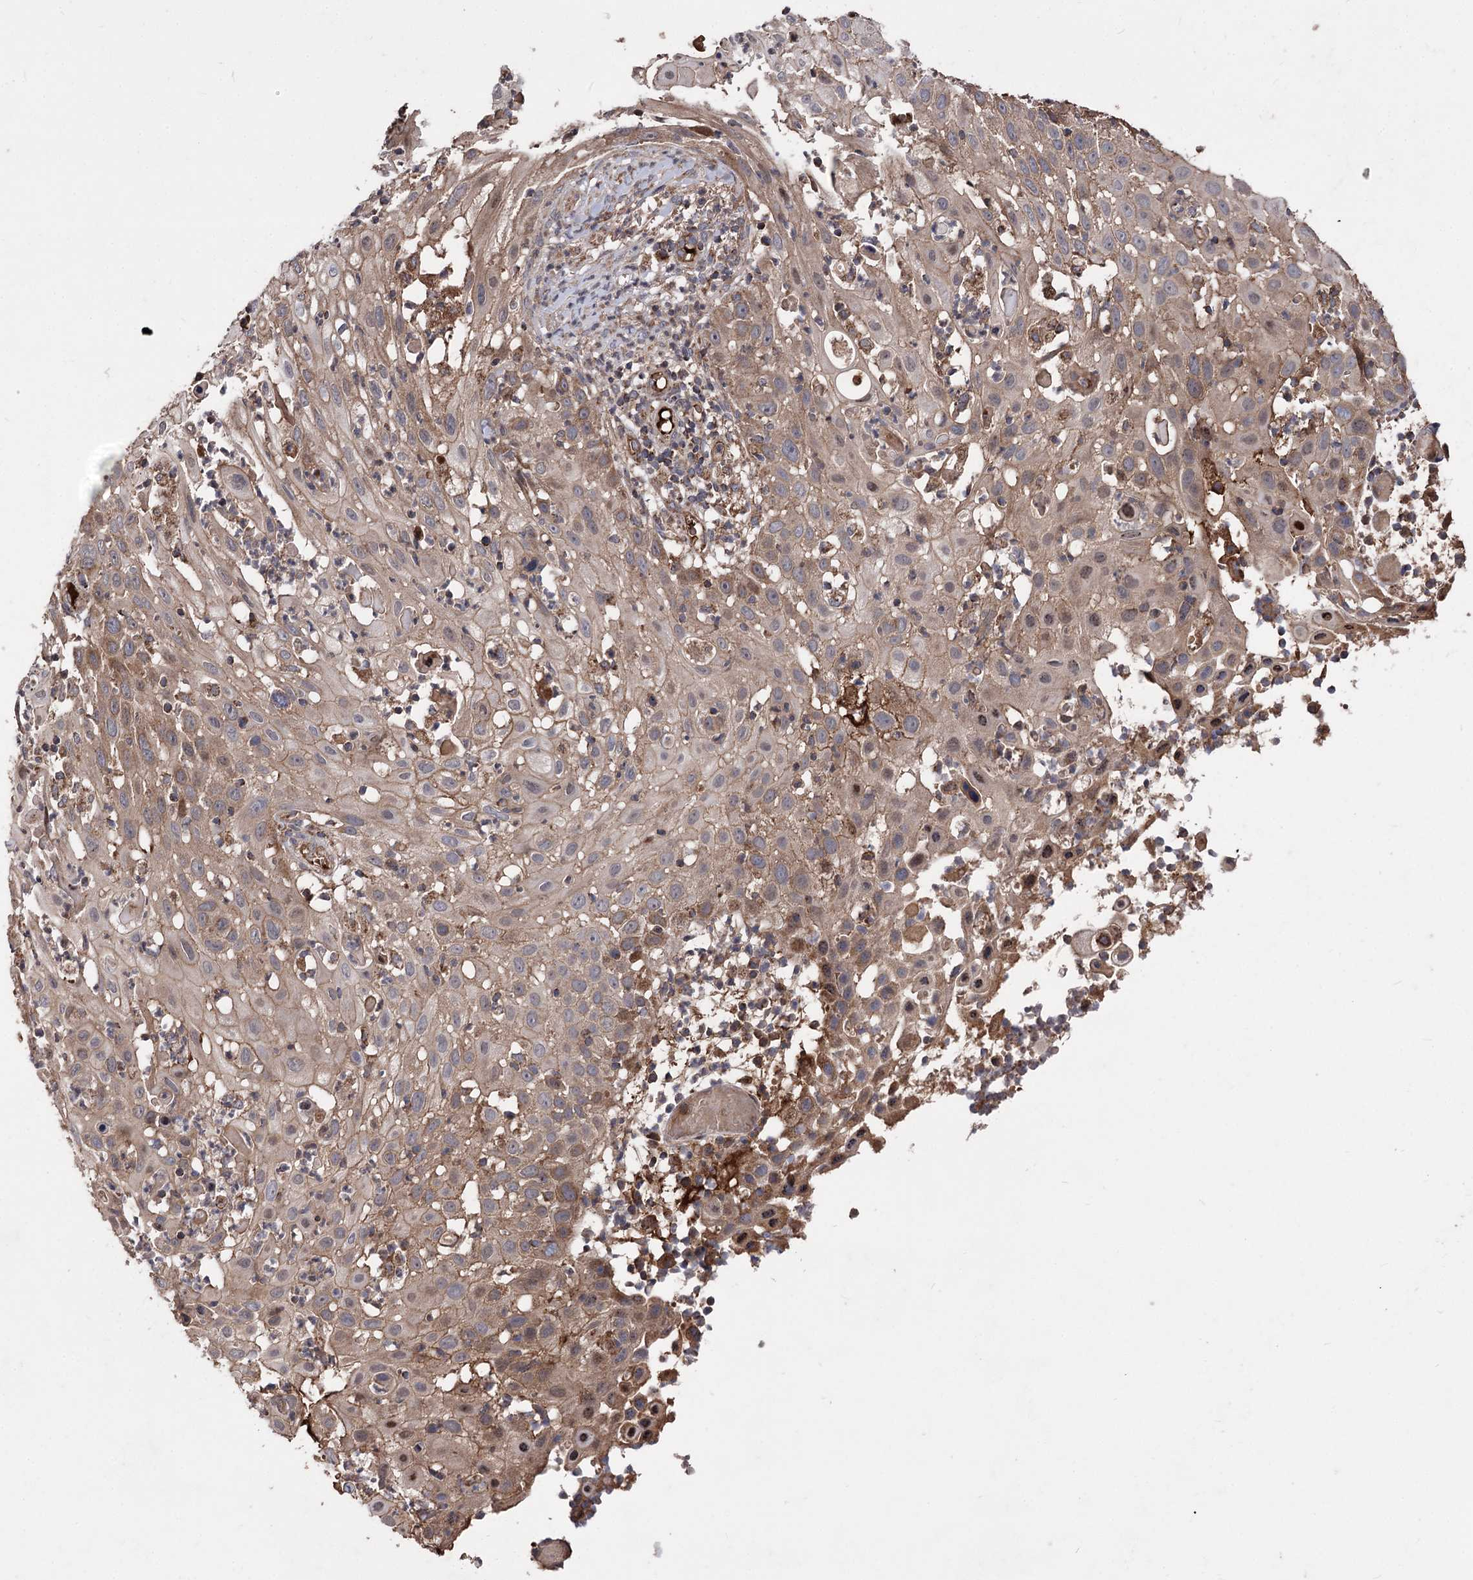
{"staining": {"intensity": "moderate", "quantity": ">75%", "location": "cytoplasmic/membranous"}, "tissue": "skin cancer", "cell_type": "Tumor cells", "image_type": "cancer", "snomed": [{"axis": "morphology", "description": "Squamous cell carcinoma, NOS"}, {"axis": "topography", "description": "Skin"}], "caption": "Immunohistochemistry (IHC) of squamous cell carcinoma (skin) exhibits medium levels of moderate cytoplasmic/membranous positivity in approximately >75% of tumor cells. (IHC, brightfield microscopy, high magnification).", "gene": "RASSF3", "patient": {"sex": "female", "age": 44}}